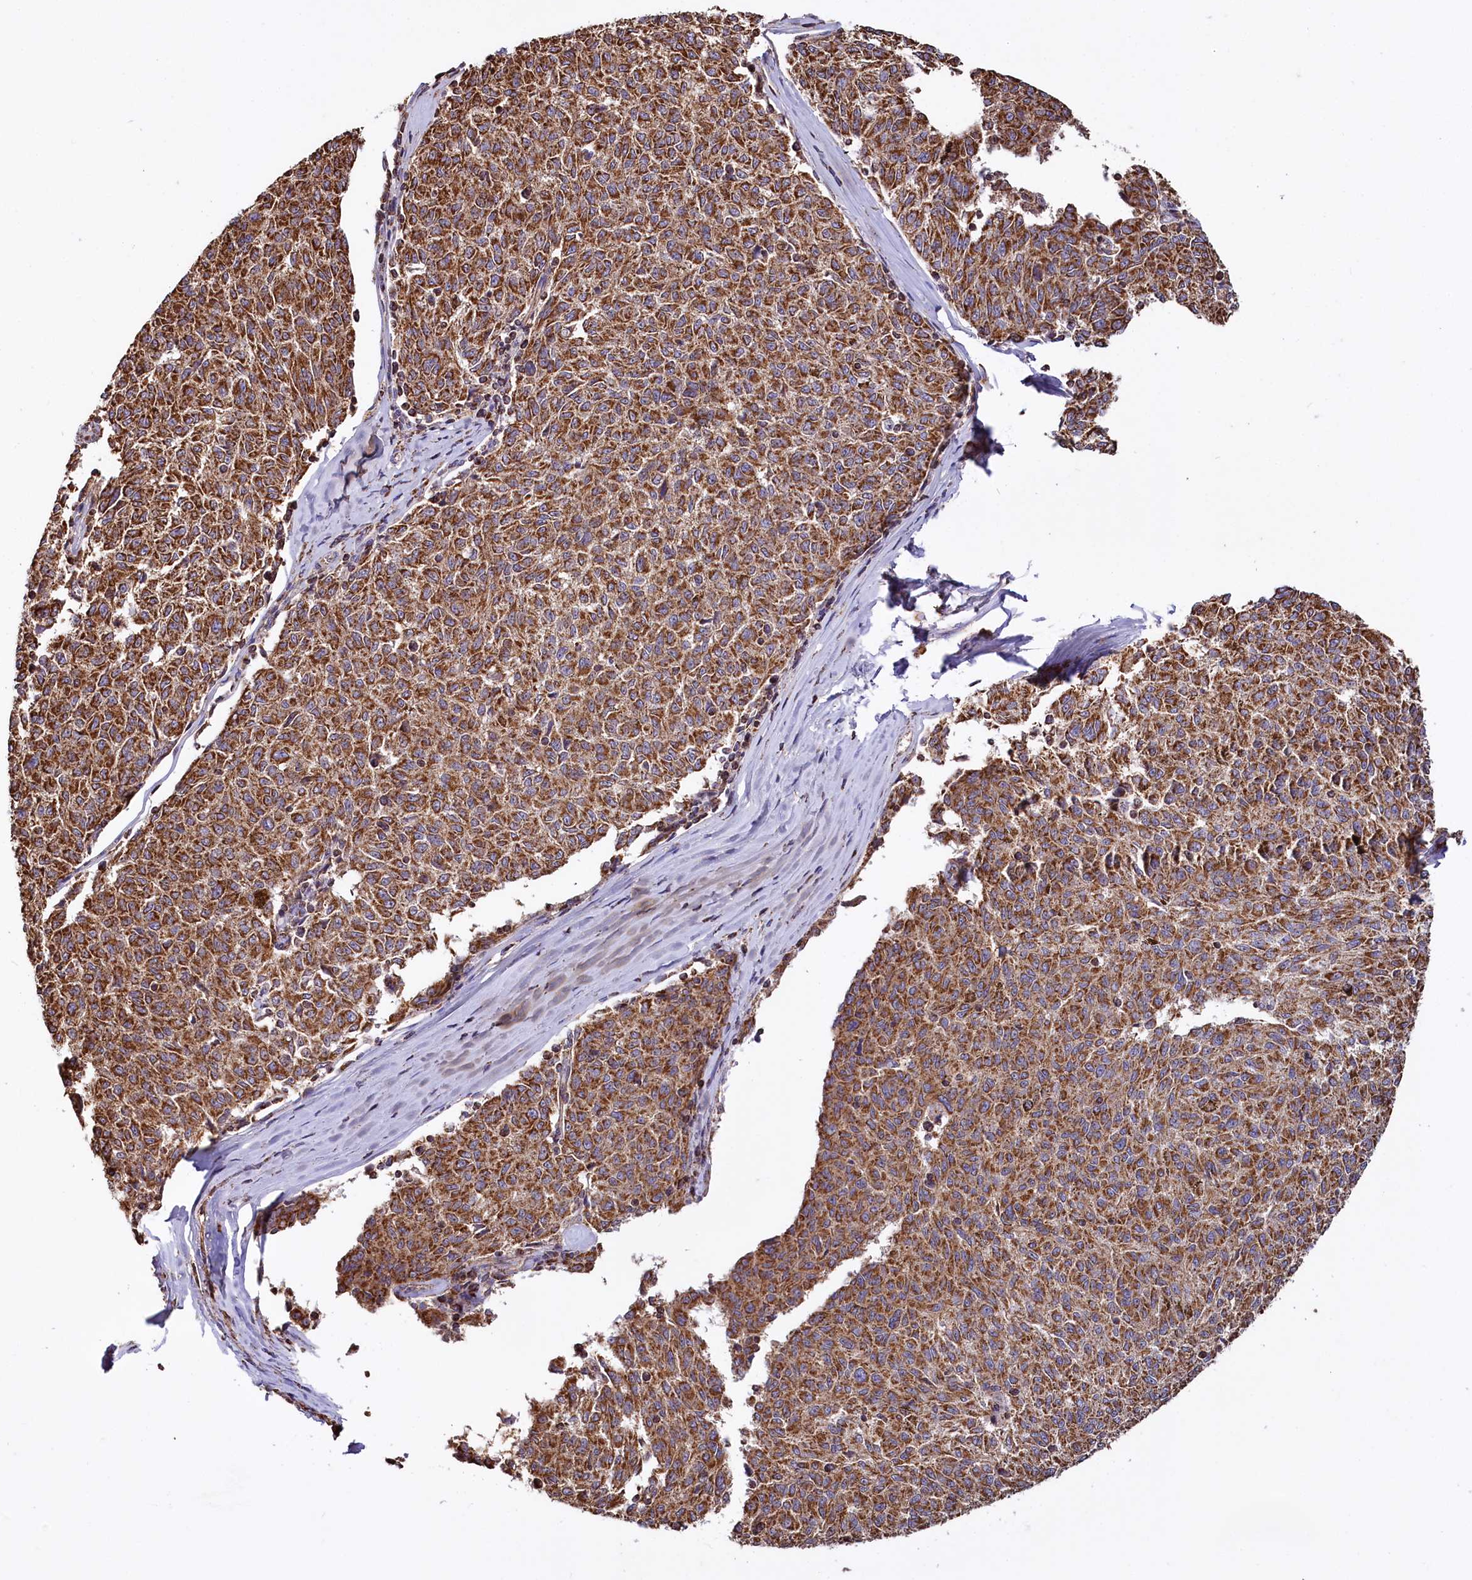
{"staining": {"intensity": "moderate", "quantity": ">75%", "location": "cytoplasmic/membranous"}, "tissue": "melanoma", "cell_type": "Tumor cells", "image_type": "cancer", "snomed": [{"axis": "morphology", "description": "Malignant melanoma, NOS"}, {"axis": "topography", "description": "Skin"}], "caption": "Protein expression analysis of human melanoma reveals moderate cytoplasmic/membranous expression in approximately >75% of tumor cells. (DAB (3,3'-diaminobenzidine) IHC with brightfield microscopy, high magnification).", "gene": "NUDT15", "patient": {"sex": "female", "age": 72}}